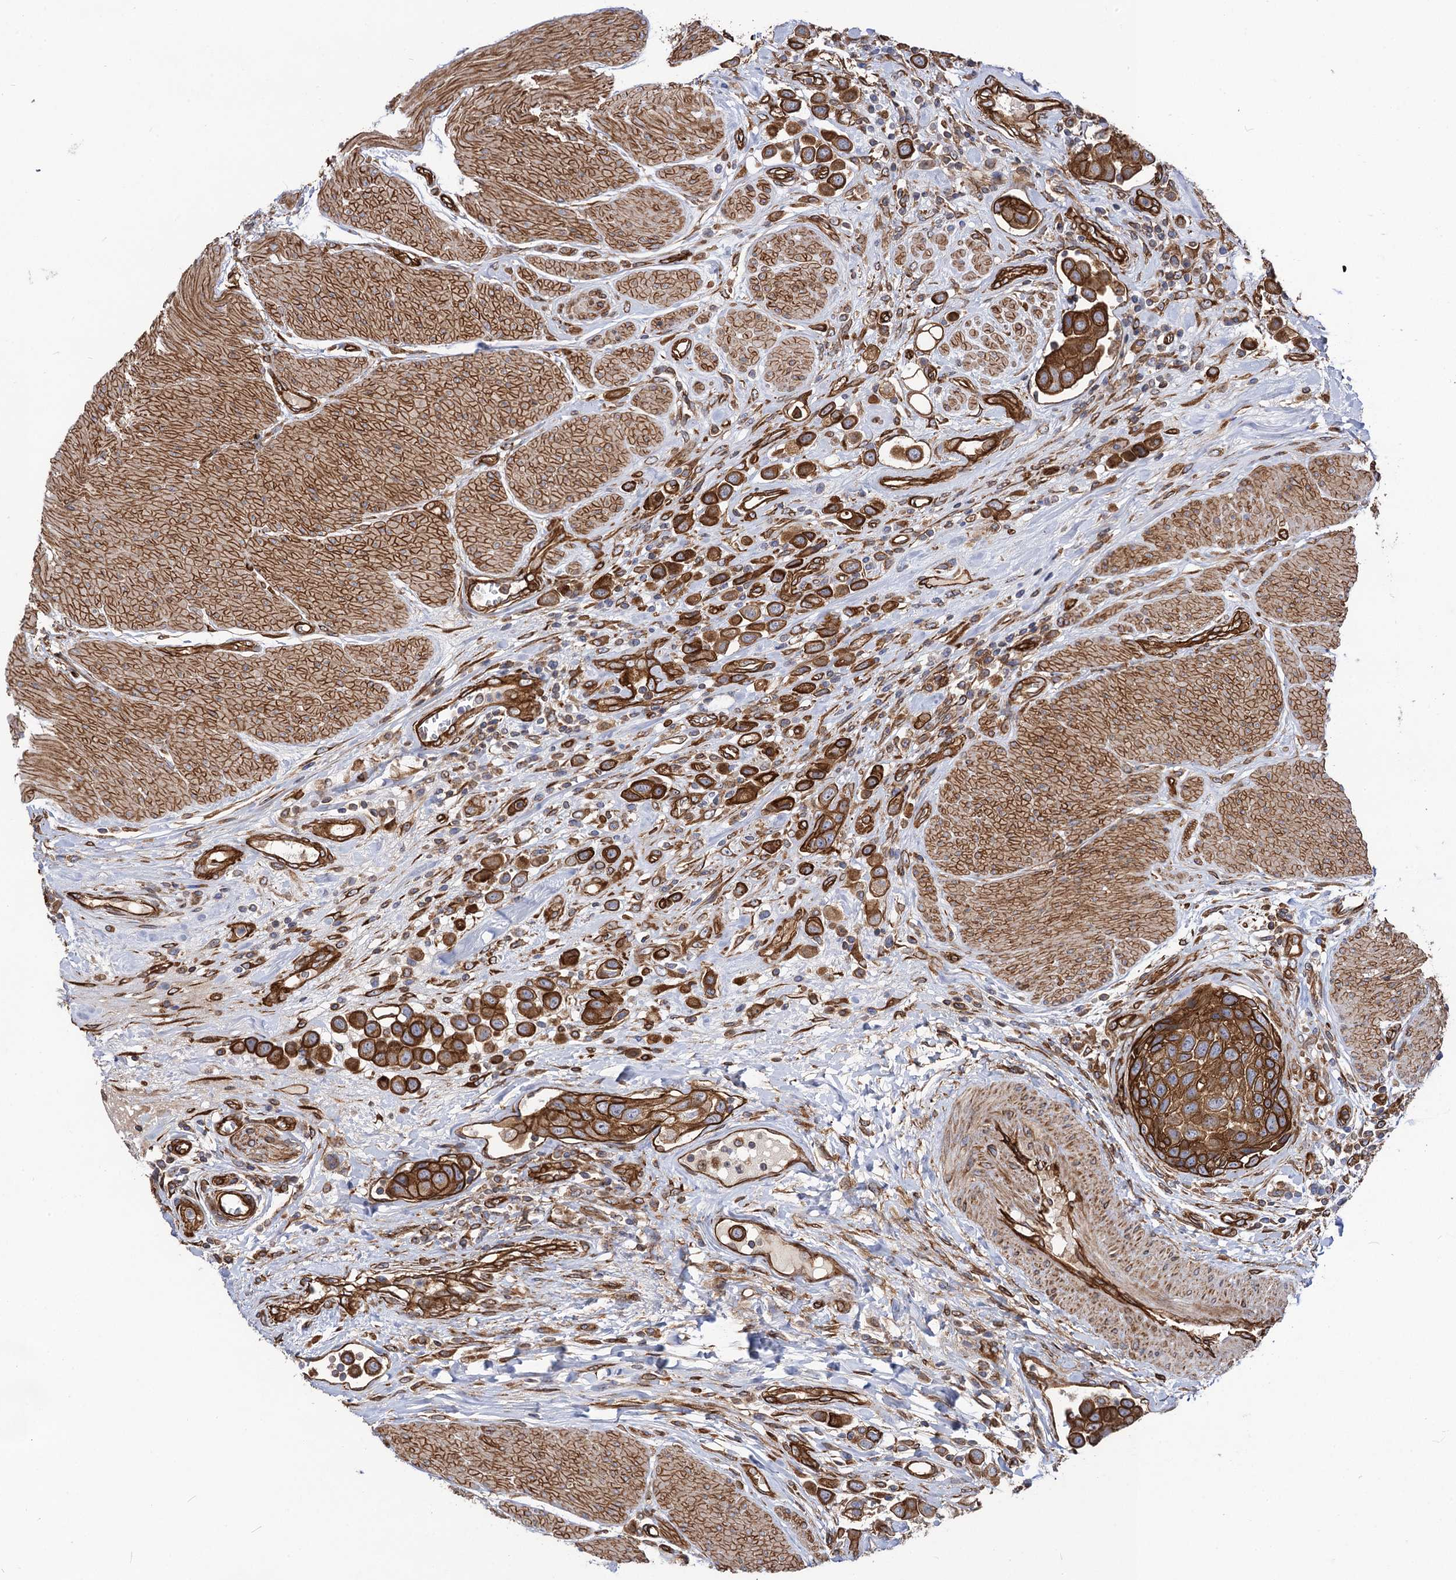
{"staining": {"intensity": "strong", "quantity": ">75%", "location": "cytoplasmic/membranous"}, "tissue": "urothelial cancer", "cell_type": "Tumor cells", "image_type": "cancer", "snomed": [{"axis": "morphology", "description": "Urothelial carcinoma, High grade"}, {"axis": "topography", "description": "Urinary bladder"}], "caption": "This is an image of IHC staining of high-grade urothelial carcinoma, which shows strong positivity in the cytoplasmic/membranous of tumor cells.", "gene": "CIP2A", "patient": {"sex": "male", "age": 50}}